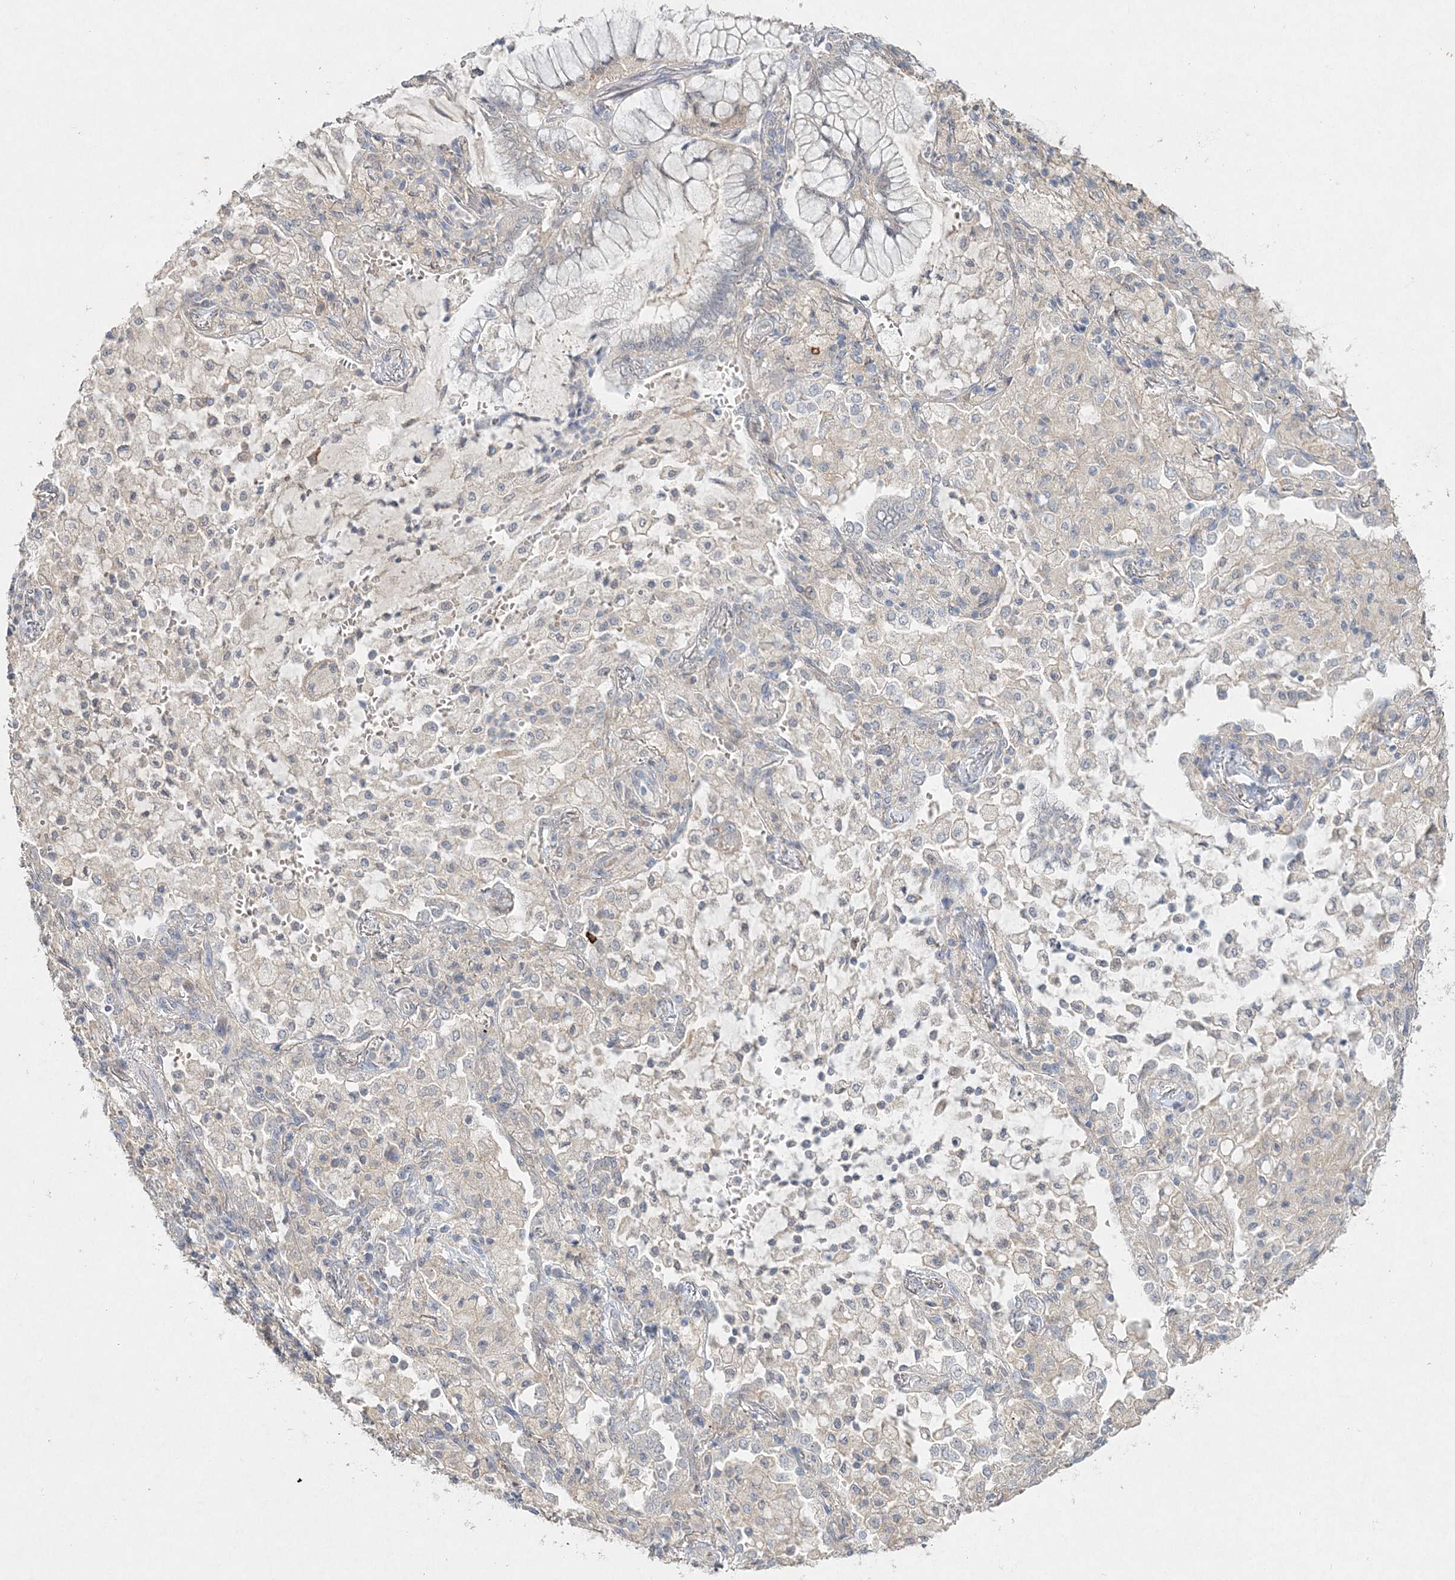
{"staining": {"intensity": "weak", "quantity": "<25%", "location": "nuclear"}, "tissue": "lung cancer", "cell_type": "Tumor cells", "image_type": "cancer", "snomed": [{"axis": "morphology", "description": "Adenocarcinoma, NOS"}, {"axis": "topography", "description": "Lung"}], "caption": "The immunohistochemistry photomicrograph has no significant staining in tumor cells of lung cancer (adenocarcinoma) tissue.", "gene": "MAT2B", "patient": {"sex": "female", "age": 70}}